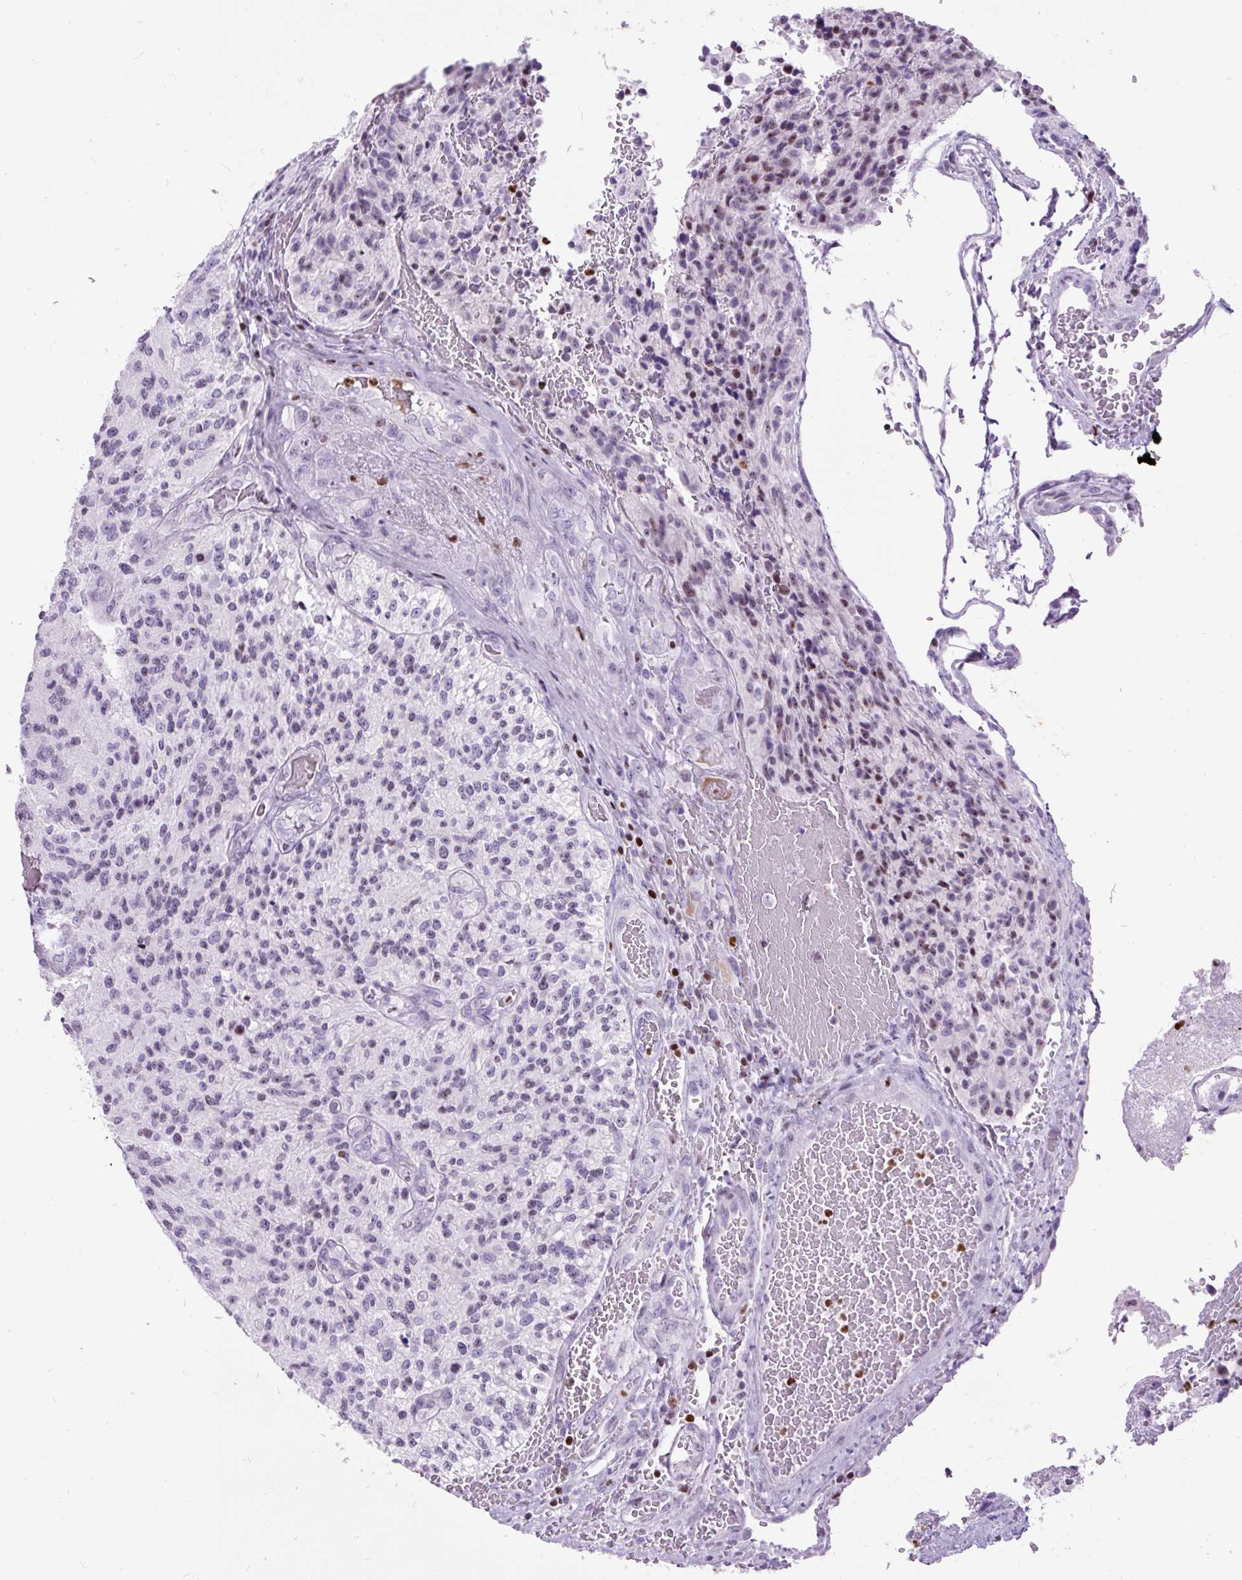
{"staining": {"intensity": "negative", "quantity": "none", "location": "none"}, "tissue": "glioma", "cell_type": "Tumor cells", "image_type": "cancer", "snomed": [{"axis": "morphology", "description": "Normal tissue, NOS"}, {"axis": "morphology", "description": "Glioma, malignant, High grade"}, {"axis": "topography", "description": "Cerebral cortex"}], "caption": "Tumor cells show no significant protein staining in glioma.", "gene": "SPC24", "patient": {"sex": "male", "age": 56}}